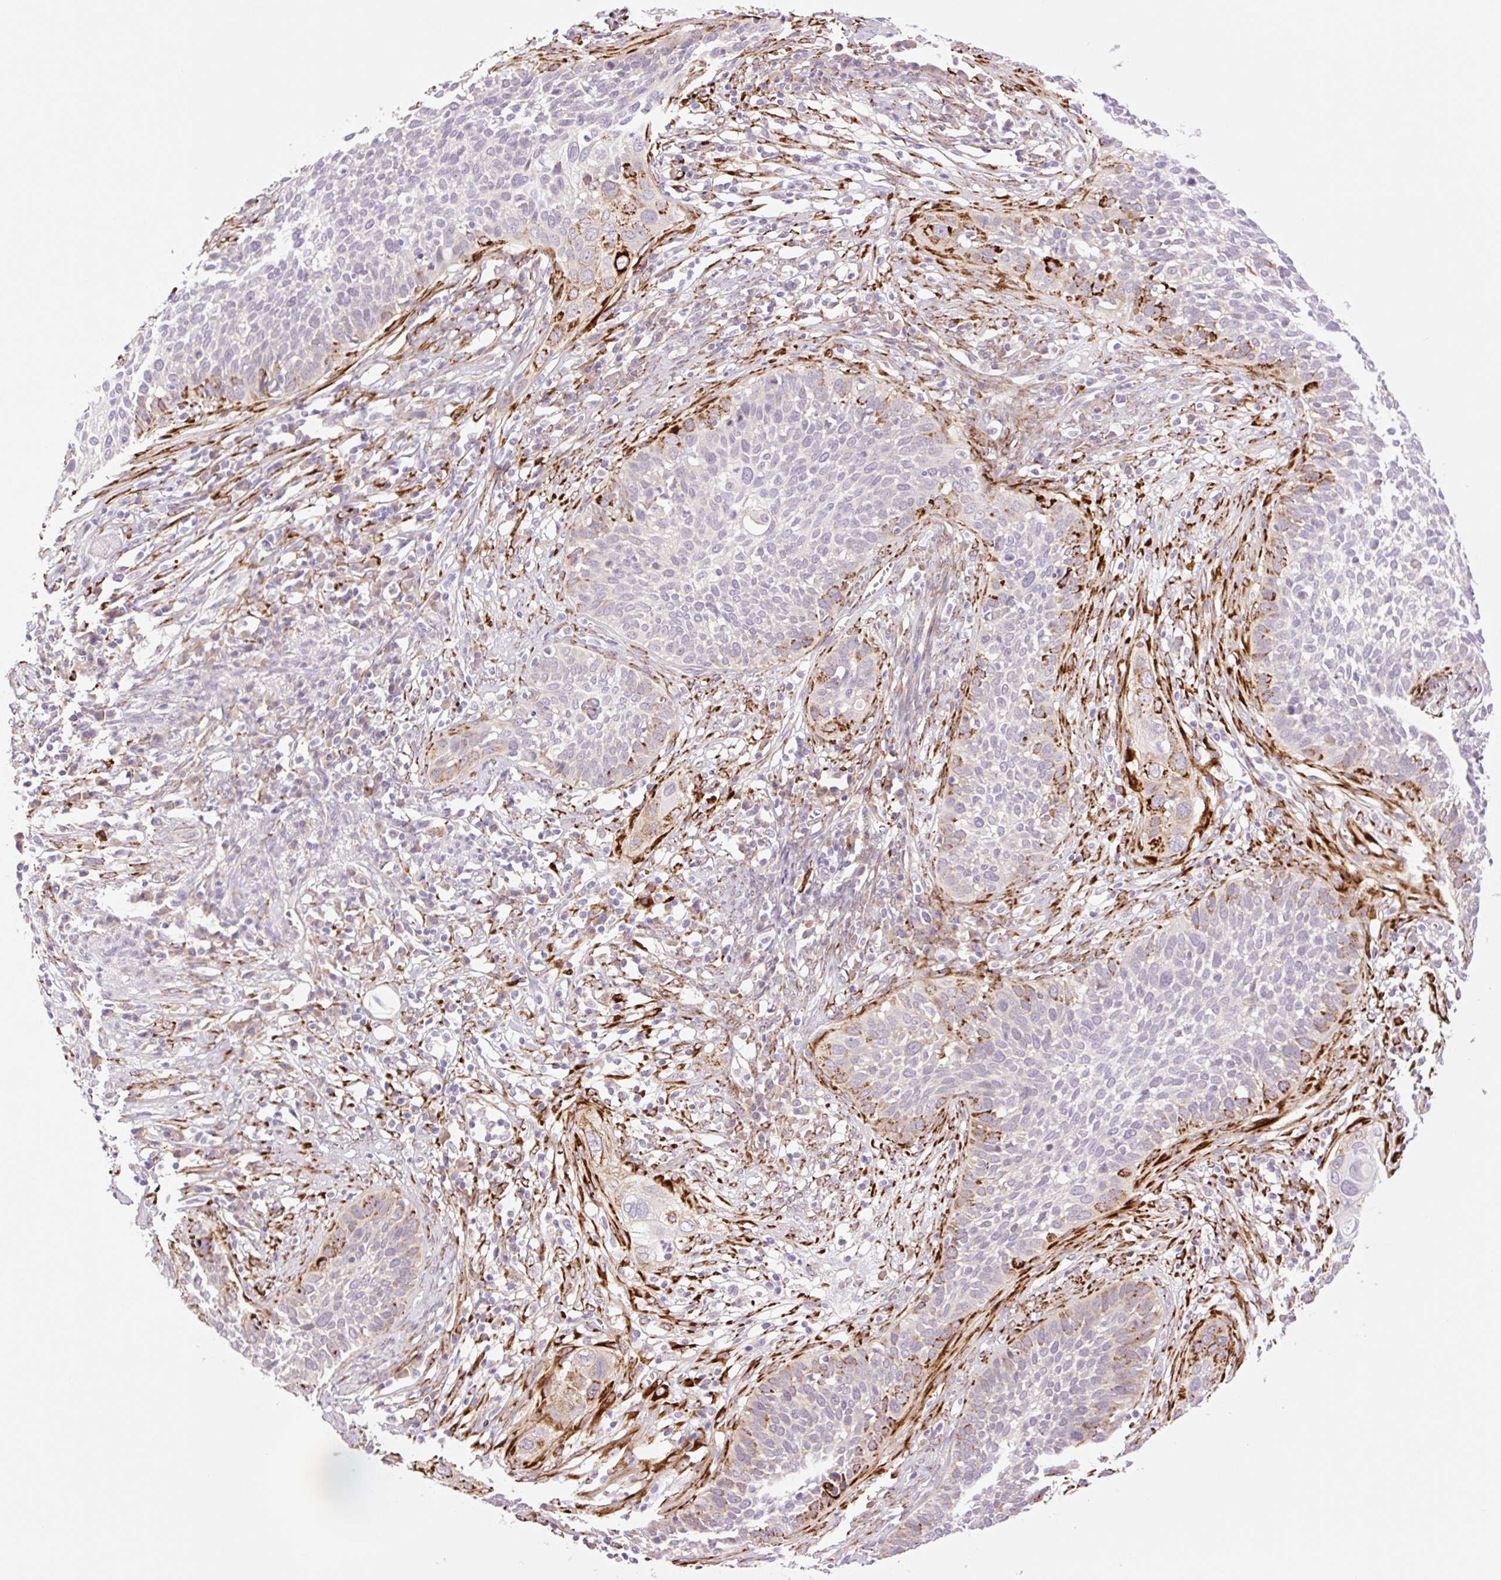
{"staining": {"intensity": "strong", "quantity": "<25%", "location": "cytoplasmic/membranous"}, "tissue": "cervical cancer", "cell_type": "Tumor cells", "image_type": "cancer", "snomed": [{"axis": "morphology", "description": "Squamous cell carcinoma, NOS"}, {"axis": "topography", "description": "Cervix"}], "caption": "Strong cytoplasmic/membranous staining is seen in approximately <25% of tumor cells in cervical cancer.", "gene": "COL5A1", "patient": {"sex": "female", "age": 34}}